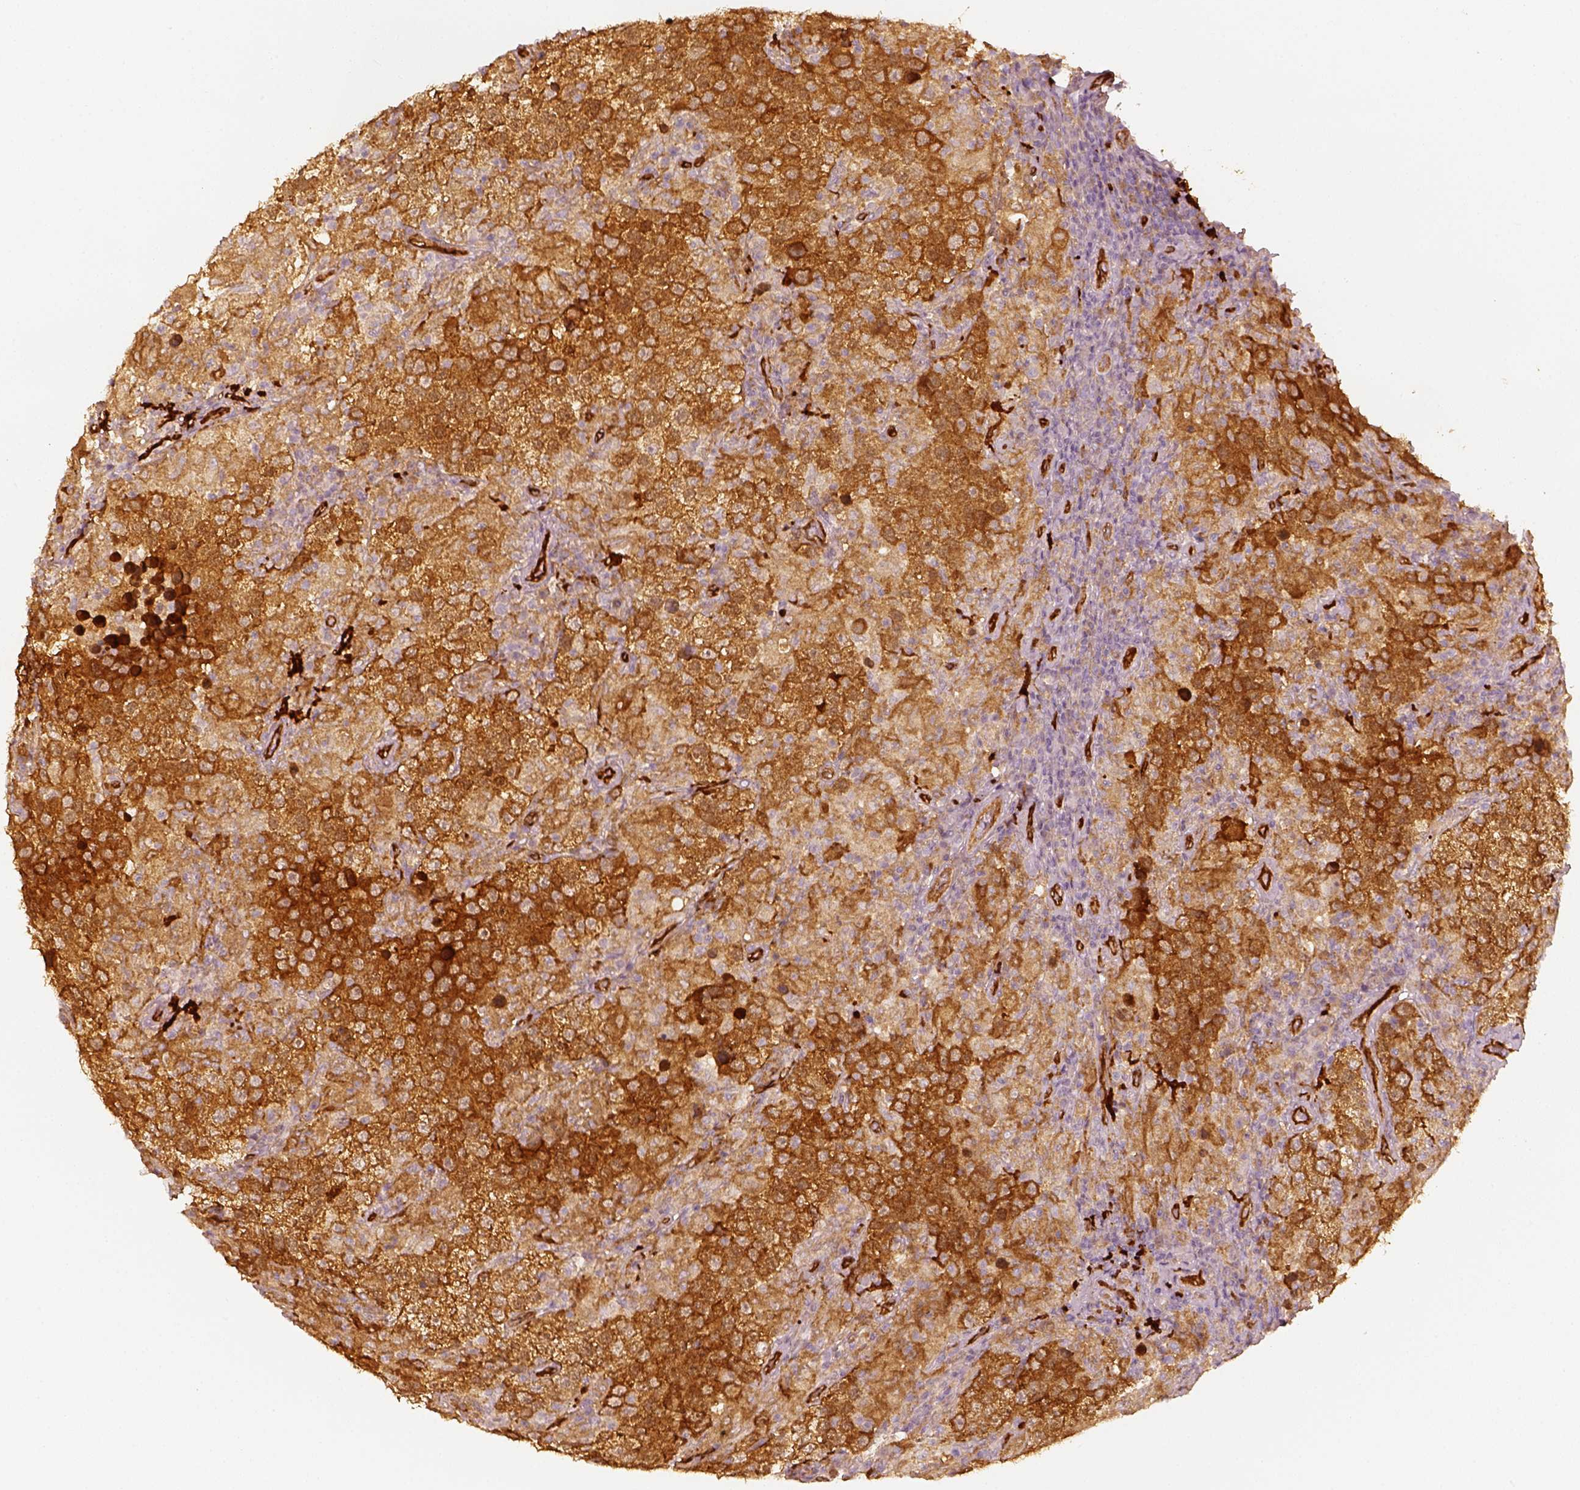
{"staining": {"intensity": "moderate", "quantity": ">75%", "location": "cytoplasmic/membranous"}, "tissue": "testis cancer", "cell_type": "Tumor cells", "image_type": "cancer", "snomed": [{"axis": "morphology", "description": "Seminoma, NOS"}, {"axis": "morphology", "description": "Carcinoma, Embryonal, NOS"}, {"axis": "topography", "description": "Testis"}], "caption": "A high-resolution micrograph shows immunohistochemistry staining of testis cancer (embryonal carcinoma), which shows moderate cytoplasmic/membranous expression in about >75% of tumor cells.", "gene": "FSCN1", "patient": {"sex": "male", "age": 41}}